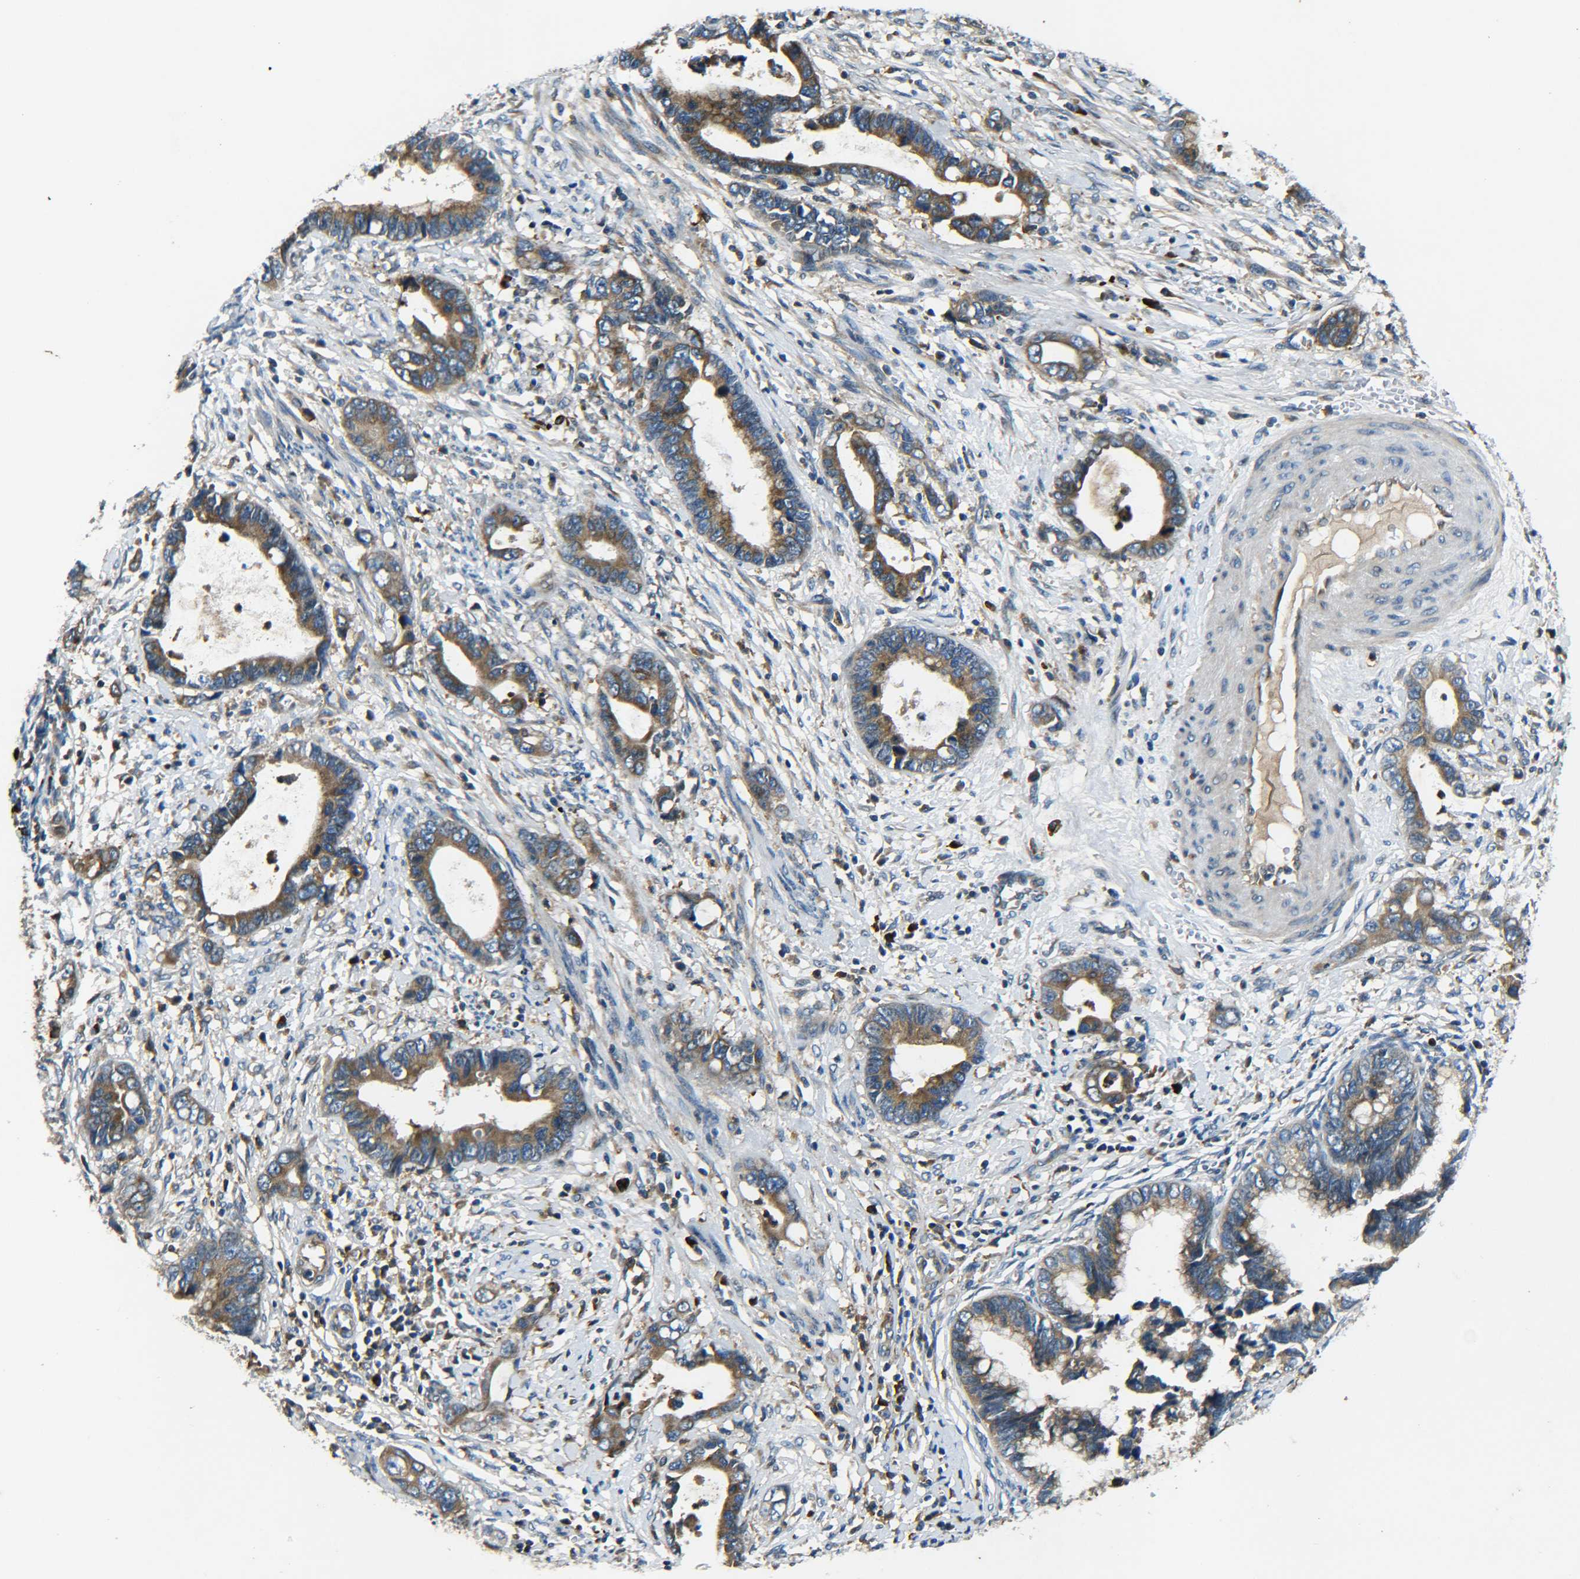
{"staining": {"intensity": "moderate", "quantity": ">75%", "location": "cytoplasmic/membranous"}, "tissue": "cervical cancer", "cell_type": "Tumor cells", "image_type": "cancer", "snomed": [{"axis": "morphology", "description": "Adenocarcinoma, NOS"}, {"axis": "topography", "description": "Cervix"}], "caption": "Tumor cells exhibit moderate cytoplasmic/membranous positivity in approximately >75% of cells in cervical cancer. The staining was performed using DAB, with brown indicating positive protein expression. Nuclei are stained blue with hematoxylin.", "gene": "RAB1B", "patient": {"sex": "female", "age": 44}}